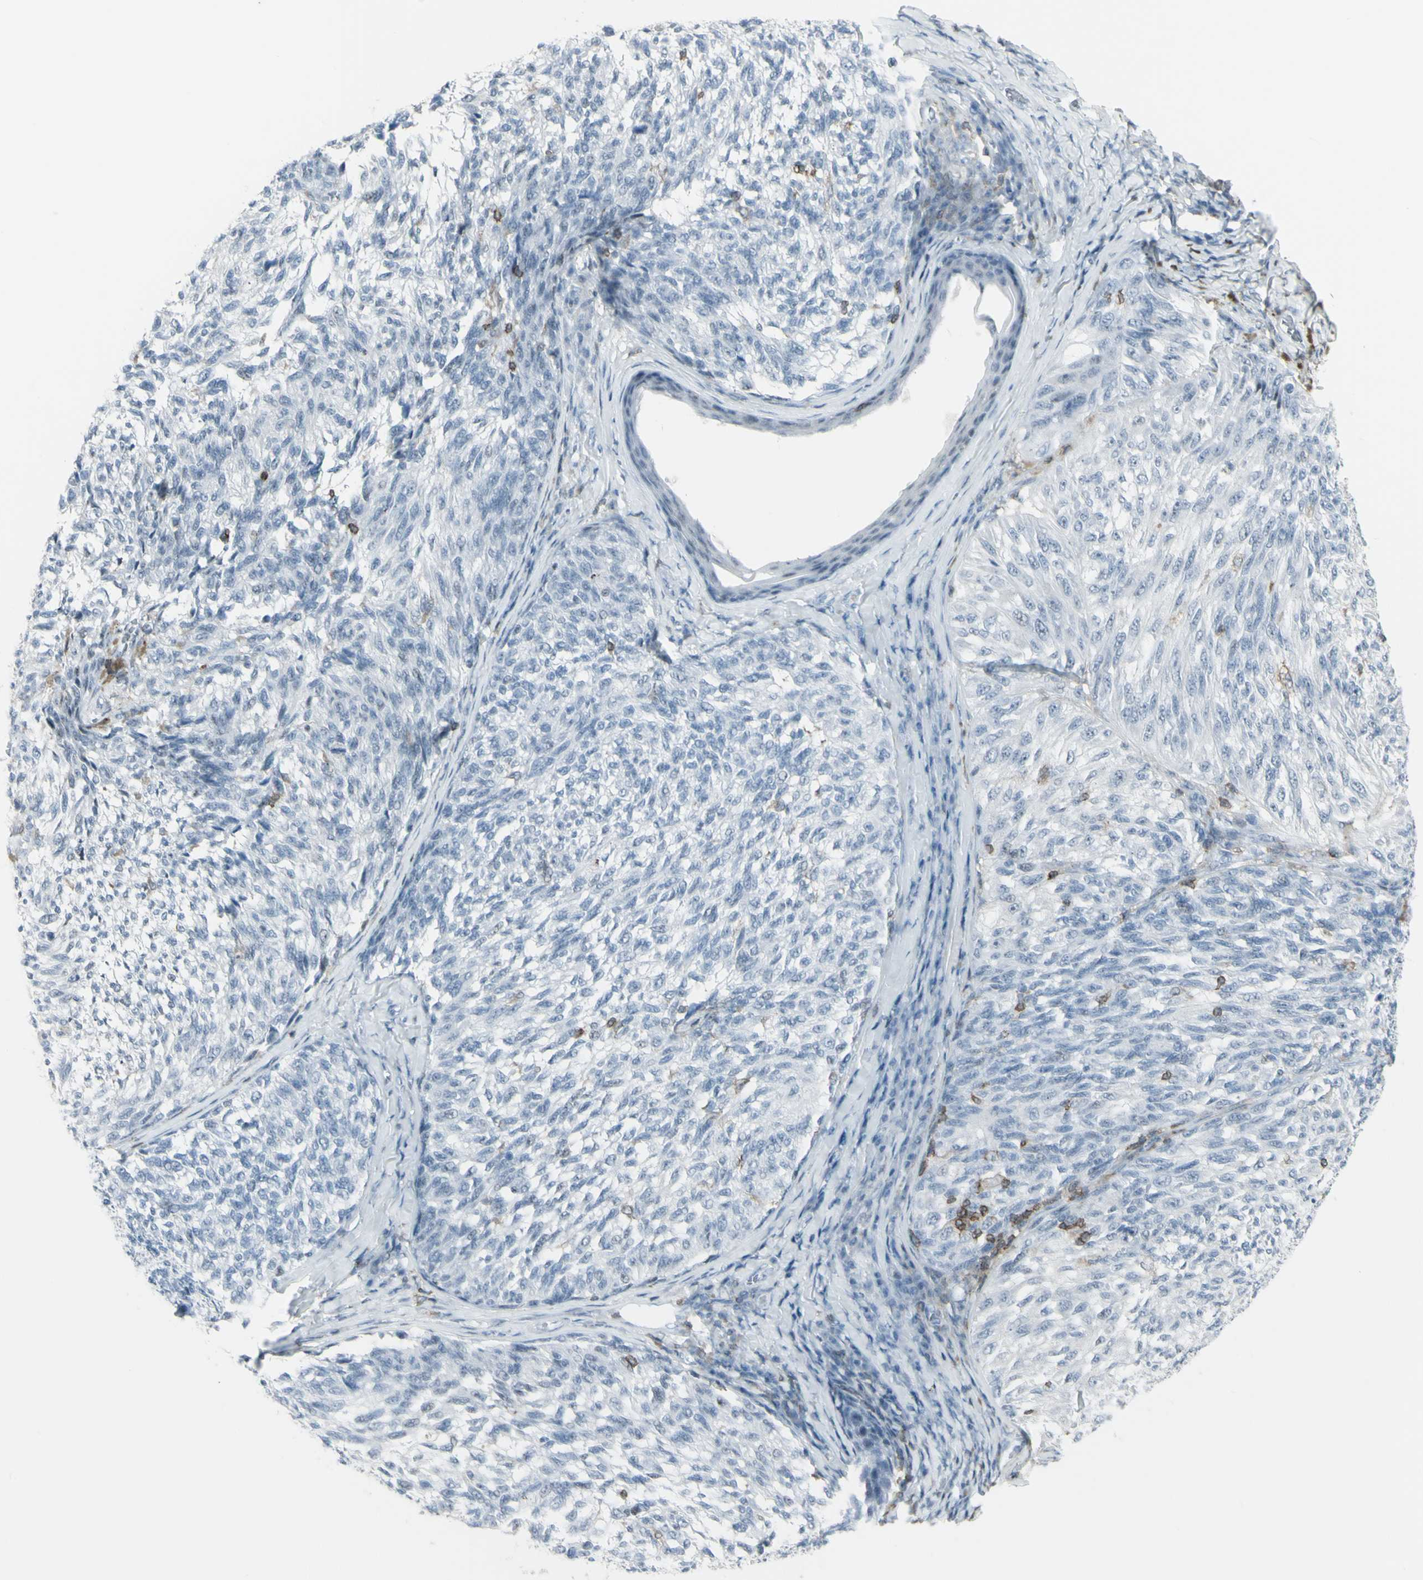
{"staining": {"intensity": "weak", "quantity": "<25%", "location": "cytoplasmic/membranous"}, "tissue": "melanoma", "cell_type": "Tumor cells", "image_type": "cancer", "snomed": [{"axis": "morphology", "description": "Malignant melanoma, NOS"}, {"axis": "topography", "description": "Skin"}], "caption": "A photomicrograph of human malignant melanoma is negative for staining in tumor cells.", "gene": "NRG1", "patient": {"sex": "female", "age": 73}}